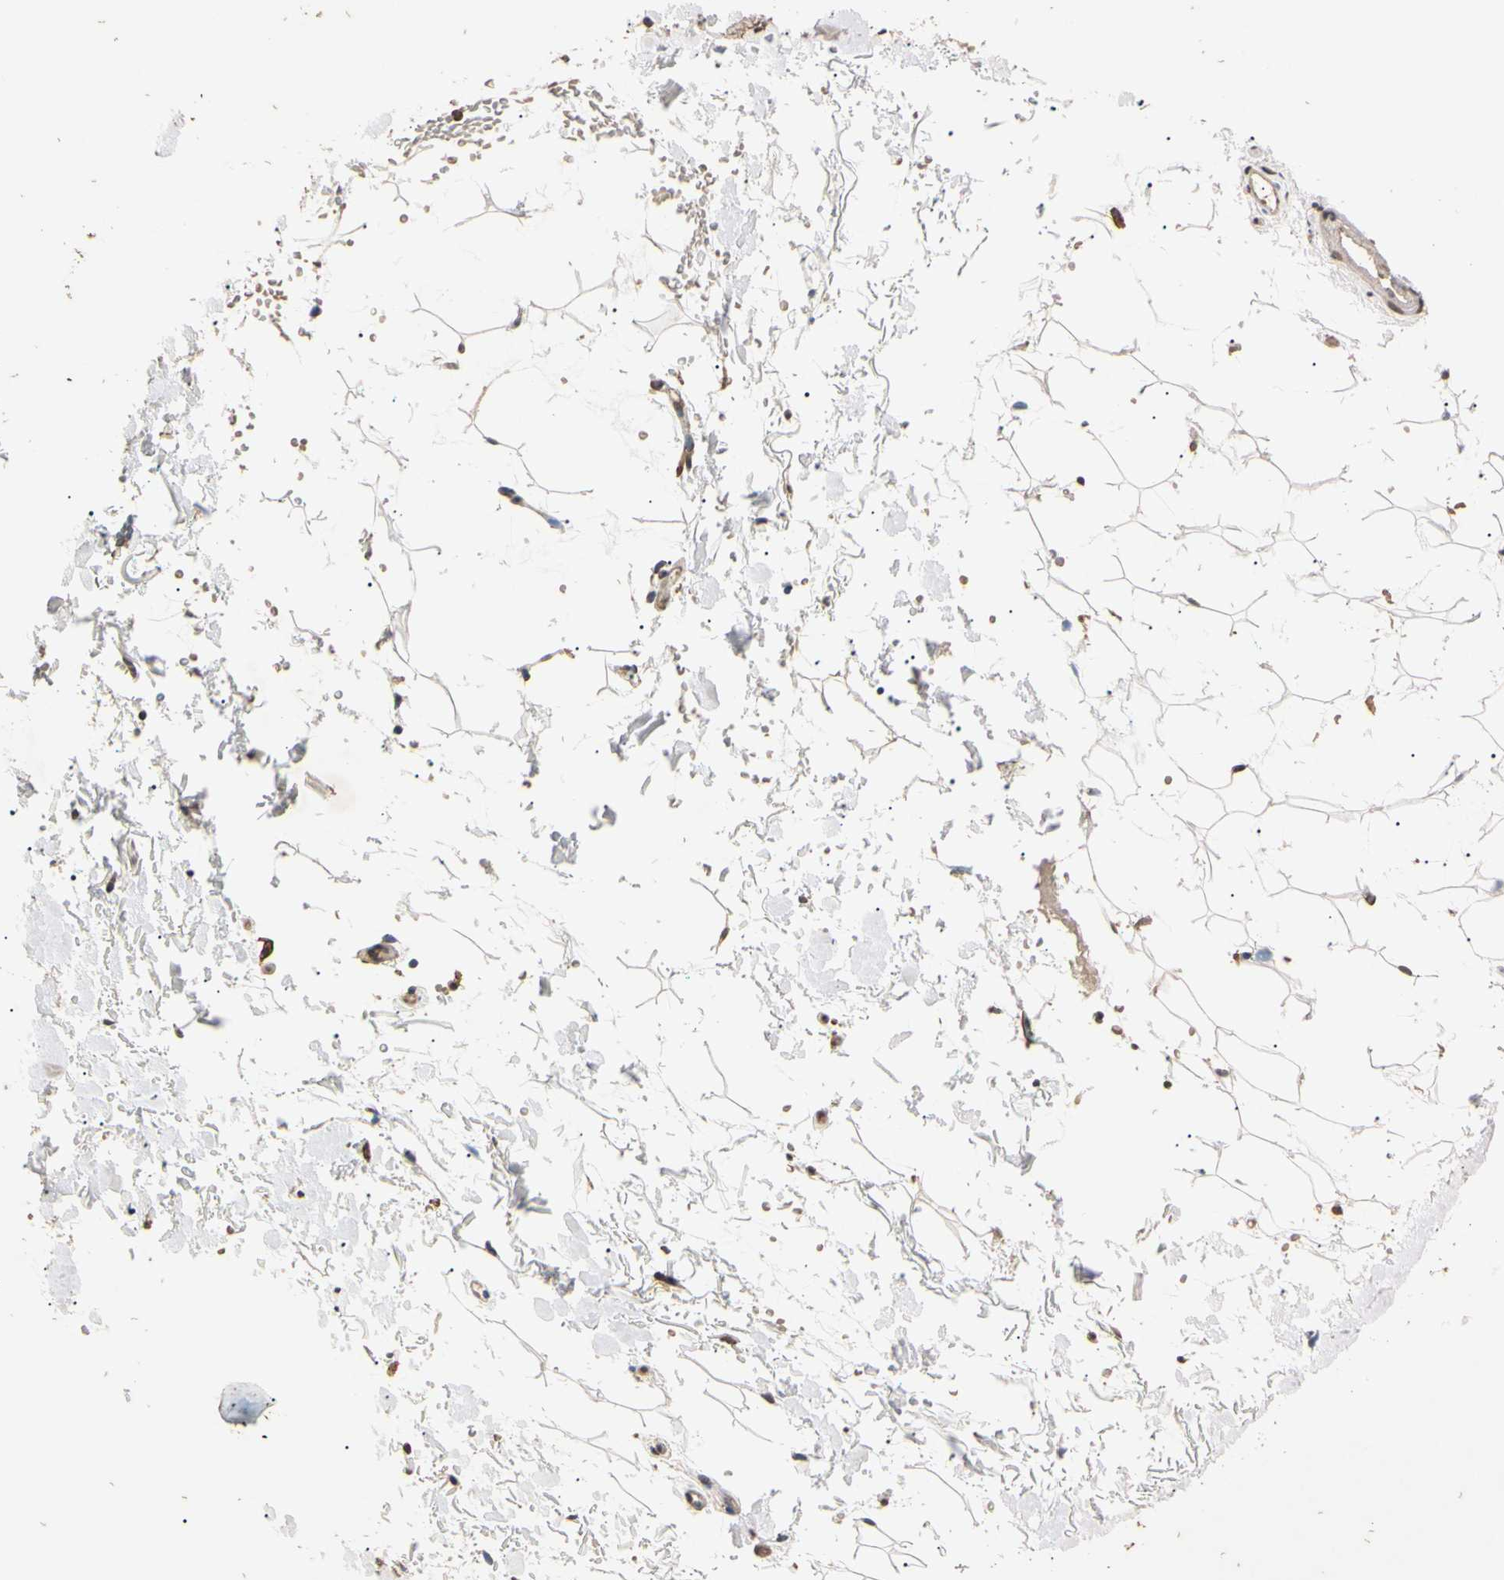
{"staining": {"intensity": "moderate", "quantity": "25%-75%", "location": "cytoplasmic/membranous"}, "tissue": "skin cancer", "cell_type": "Tumor cells", "image_type": "cancer", "snomed": [{"axis": "morphology", "description": "Basal cell carcinoma"}, {"axis": "topography", "description": "Skin"}], "caption": "This histopathology image exhibits immunohistochemistry (IHC) staining of human skin basal cell carcinoma, with medium moderate cytoplasmic/membranous positivity in approximately 25%-75% of tumor cells.", "gene": "EPN1", "patient": {"sex": "female", "age": 84}}